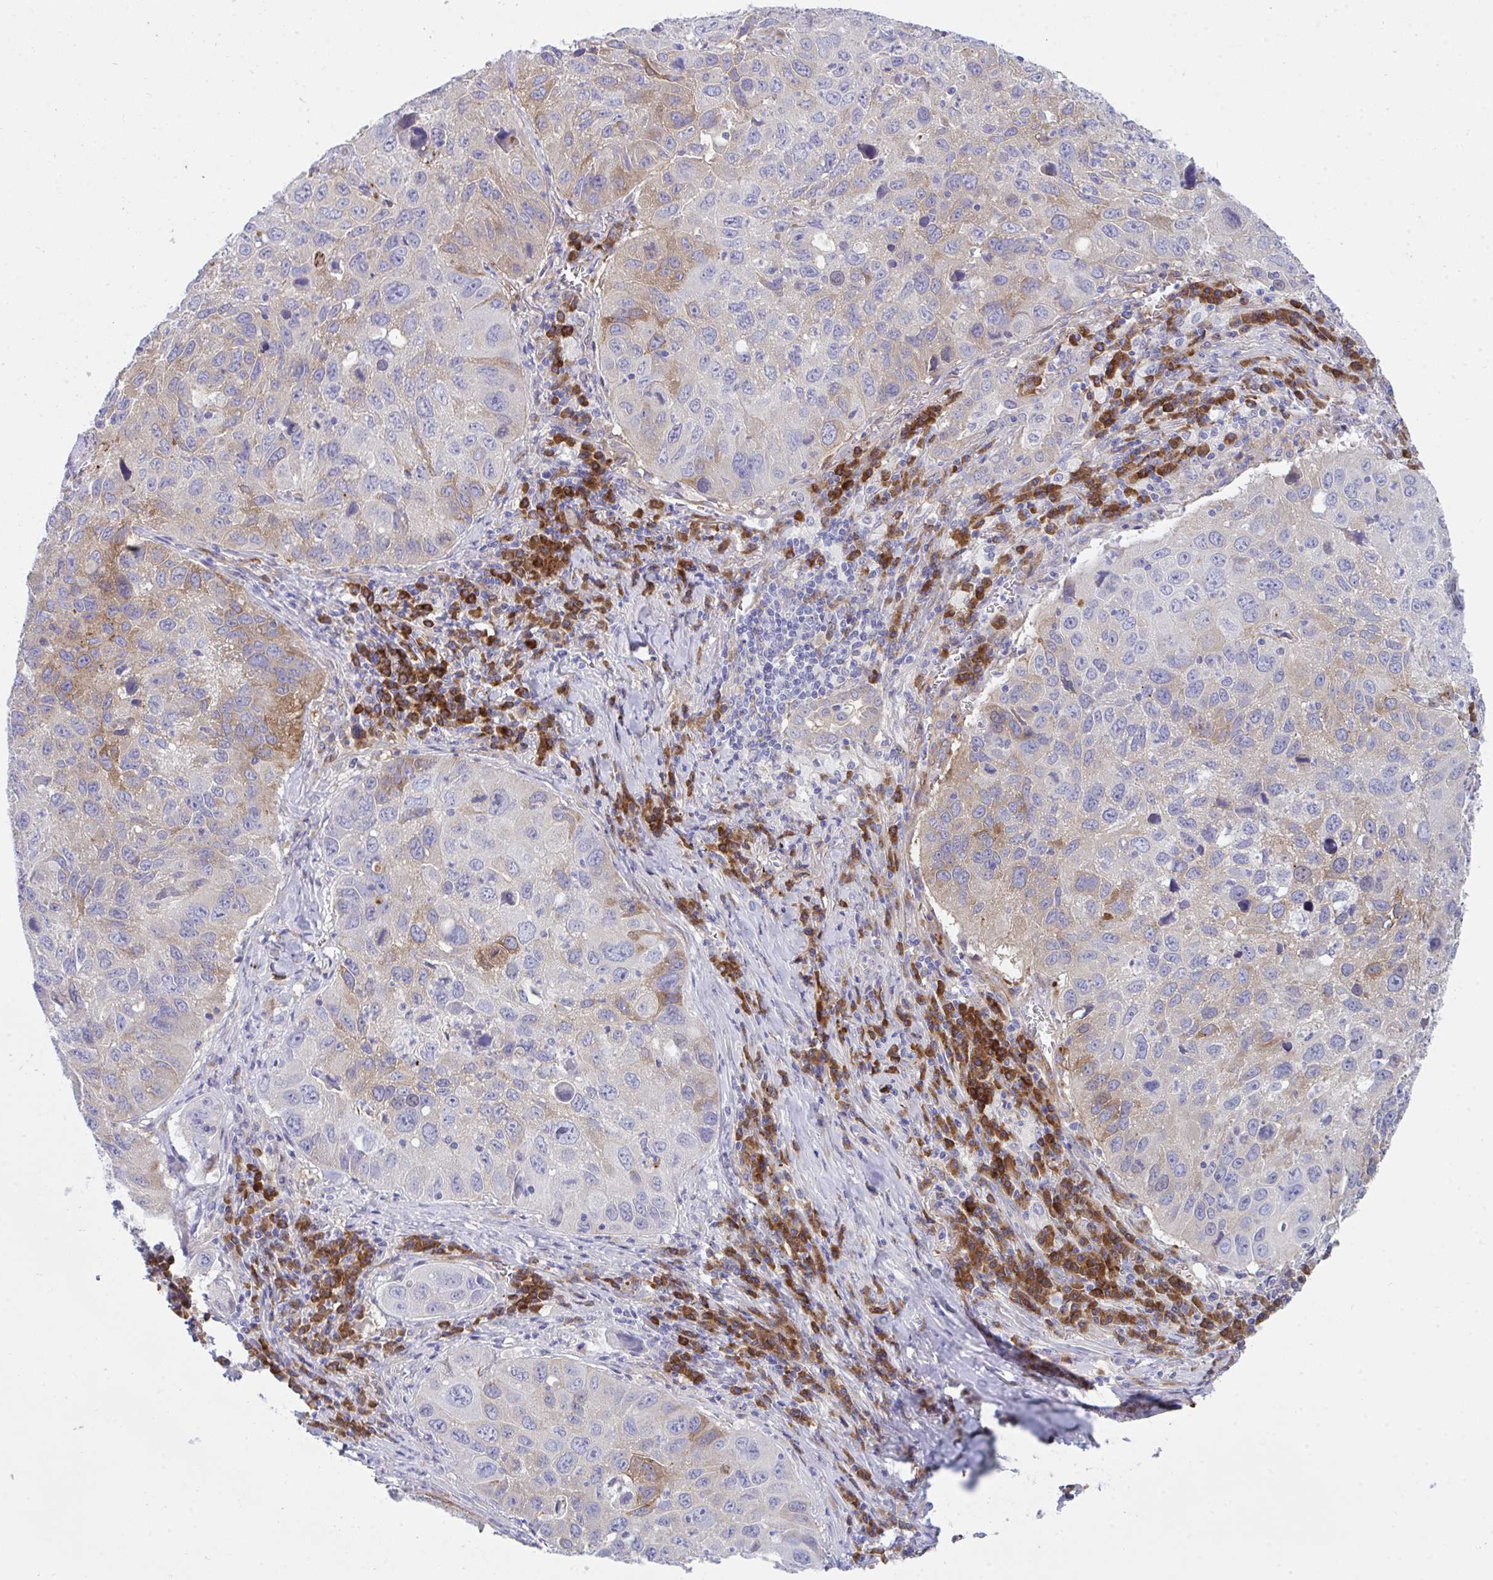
{"staining": {"intensity": "moderate", "quantity": "<25%", "location": "cytoplasmic/membranous"}, "tissue": "lung cancer", "cell_type": "Tumor cells", "image_type": "cancer", "snomed": [{"axis": "morphology", "description": "Squamous cell carcinoma, NOS"}, {"axis": "topography", "description": "Lung"}], "caption": "This is a photomicrograph of IHC staining of lung squamous cell carcinoma, which shows moderate positivity in the cytoplasmic/membranous of tumor cells.", "gene": "GAB1", "patient": {"sex": "female", "age": 61}}